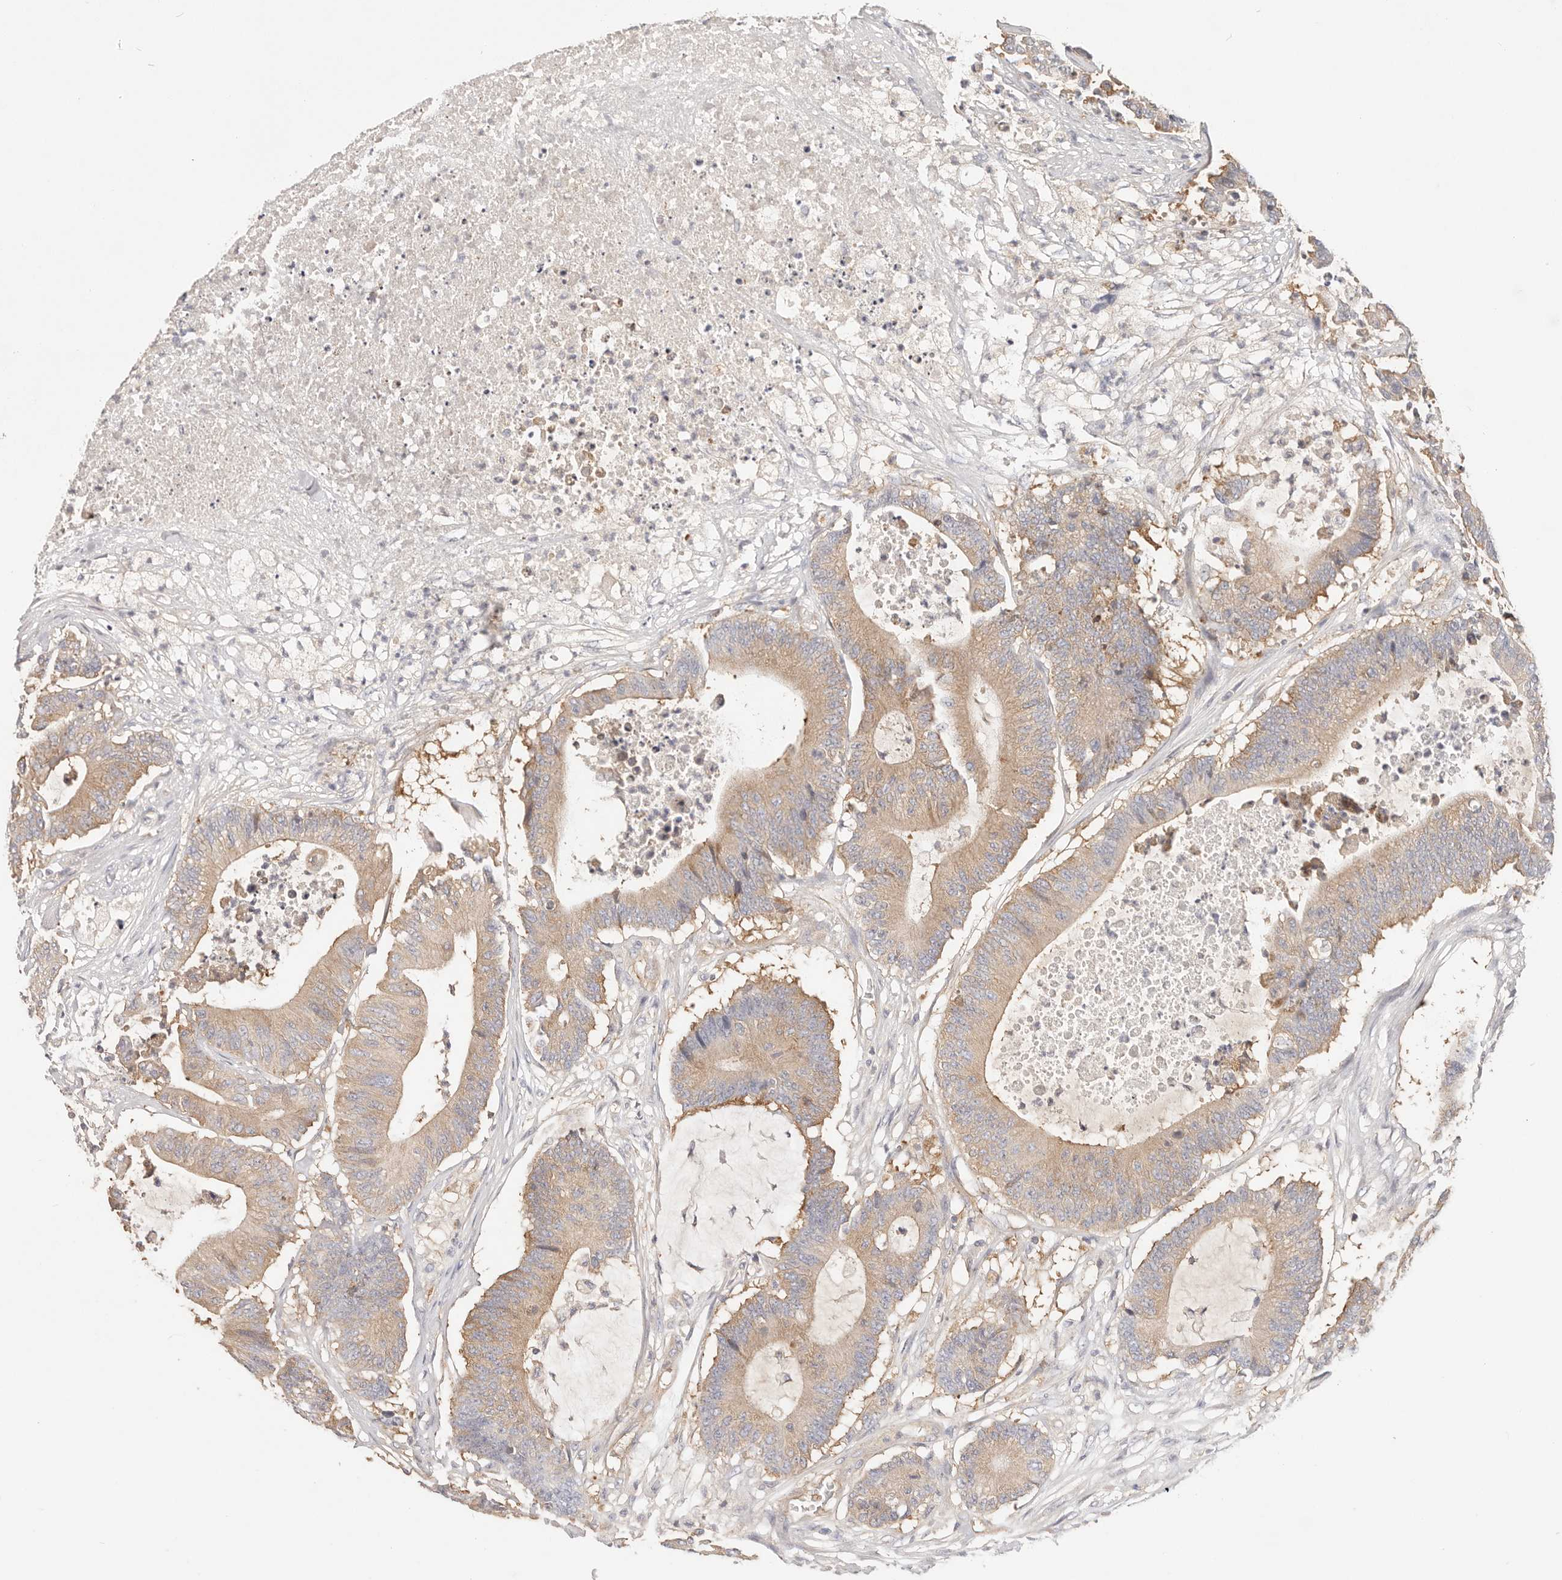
{"staining": {"intensity": "moderate", "quantity": ">75%", "location": "cytoplasmic/membranous"}, "tissue": "colorectal cancer", "cell_type": "Tumor cells", "image_type": "cancer", "snomed": [{"axis": "morphology", "description": "Adenocarcinoma, NOS"}, {"axis": "topography", "description": "Colon"}], "caption": "A brown stain shows moderate cytoplasmic/membranous expression of a protein in human colorectal adenocarcinoma tumor cells. The staining was performed using DAB (3,3'-diaminobenzidine) to visualize the protein expression in brown, while the nuclei were stained in blue with hematoxylin (Magnification: 20x).", "gene": "KCMF1", "patient": {"sex": "female", "age": 84}}